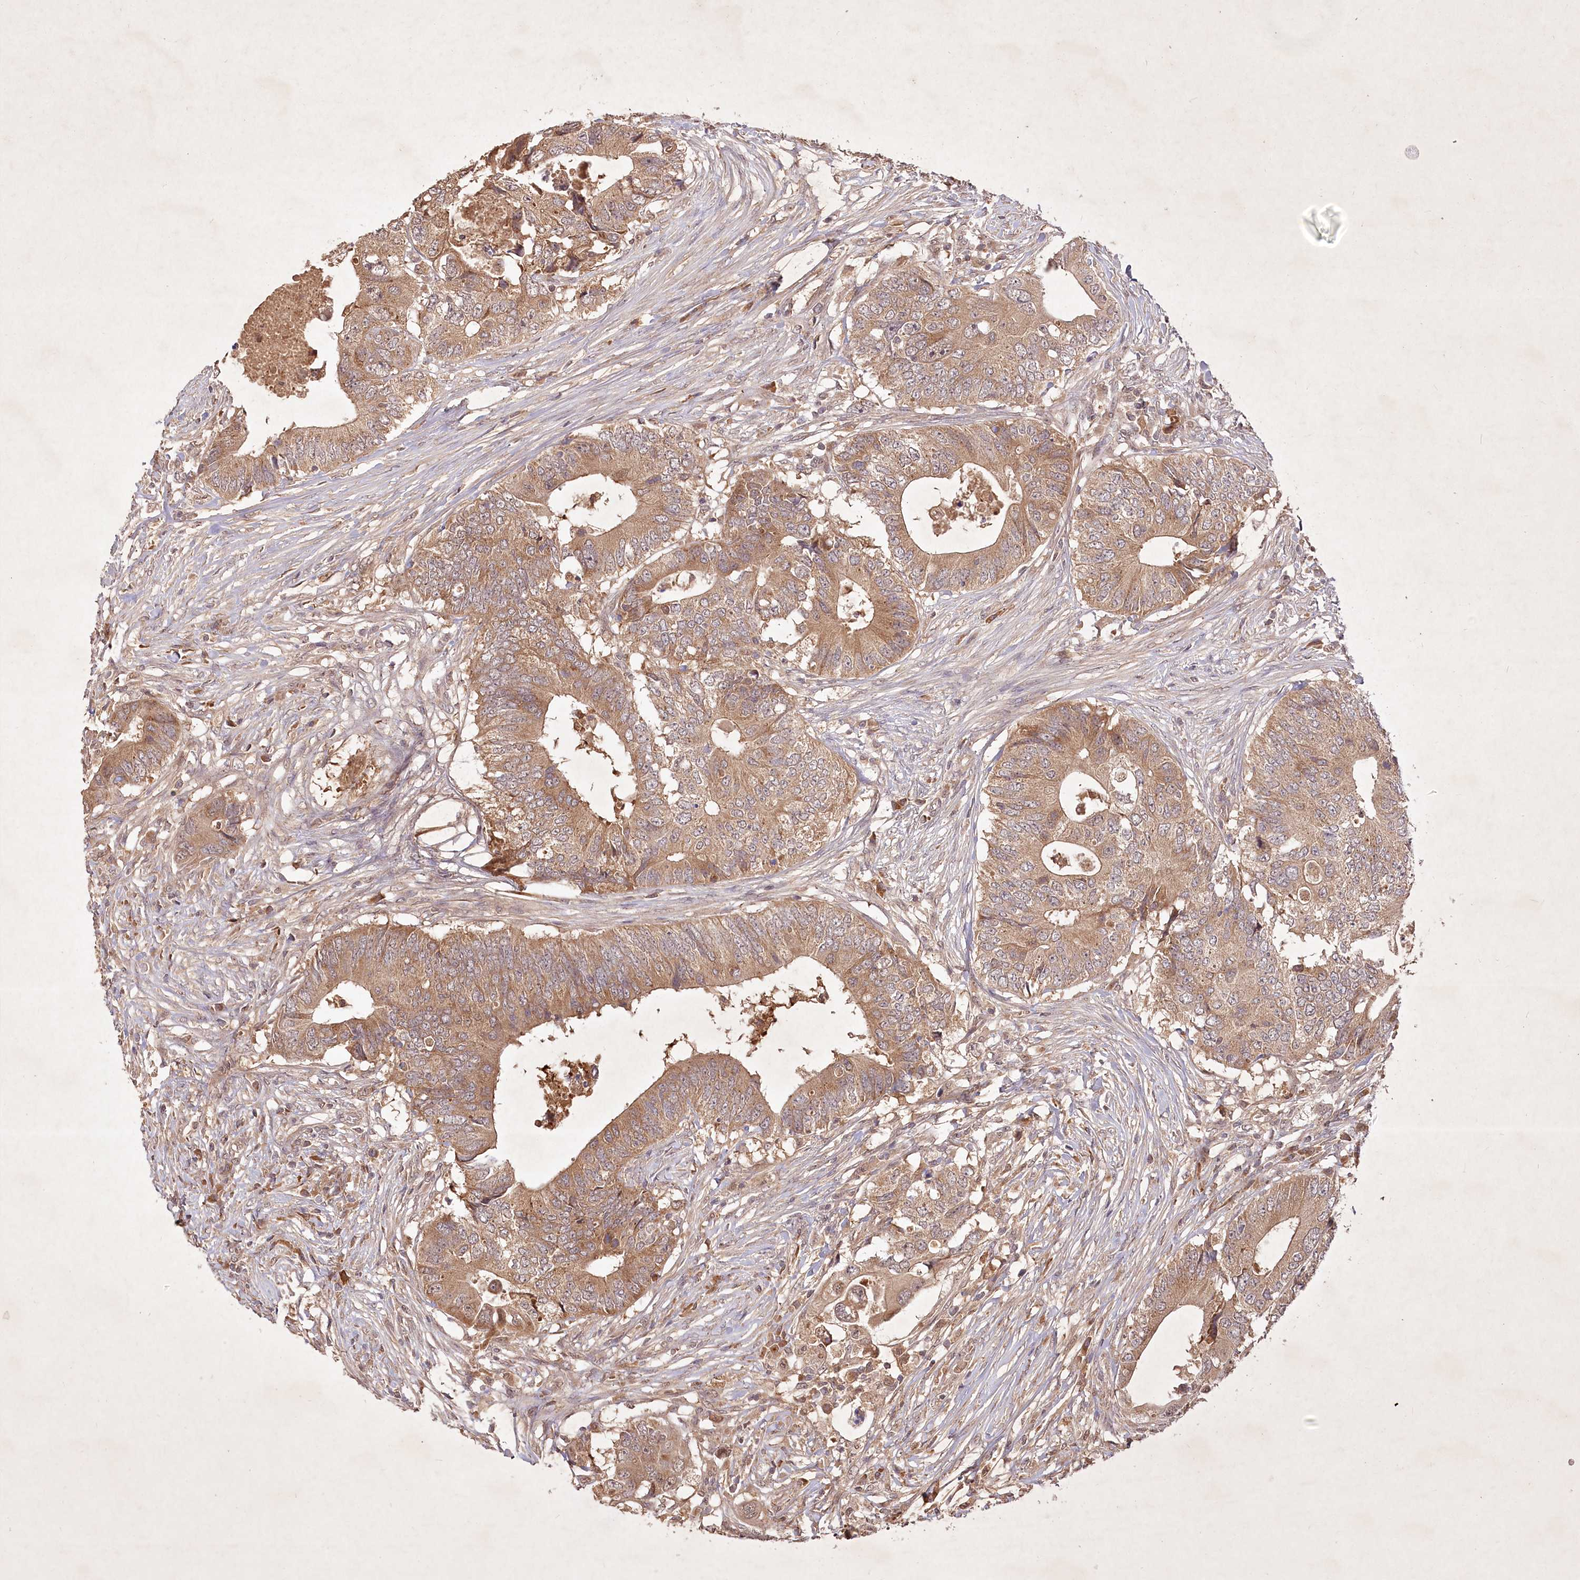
{"staining": {"intensity": "moderate", "quantity": ">75%", "location": "cytoplasmic/membranous"}, "tissue": "colorectal cancer", "cell_type": "Tumor cells", "image_type": "cancer", "snomed": [{"axis": "morphology", "description": "Adenocarcinoma, NOS"}, {"axis": "topography", "description": "Colon"}], "caption": "Tumor cells display moderate cytoplasmic/membranous positivity in about >75% of cells in colorectal cancer (adenocarcinoma).", "gene": "IRAK1BP1", "patient": {"sex": "male", "age": 71}}